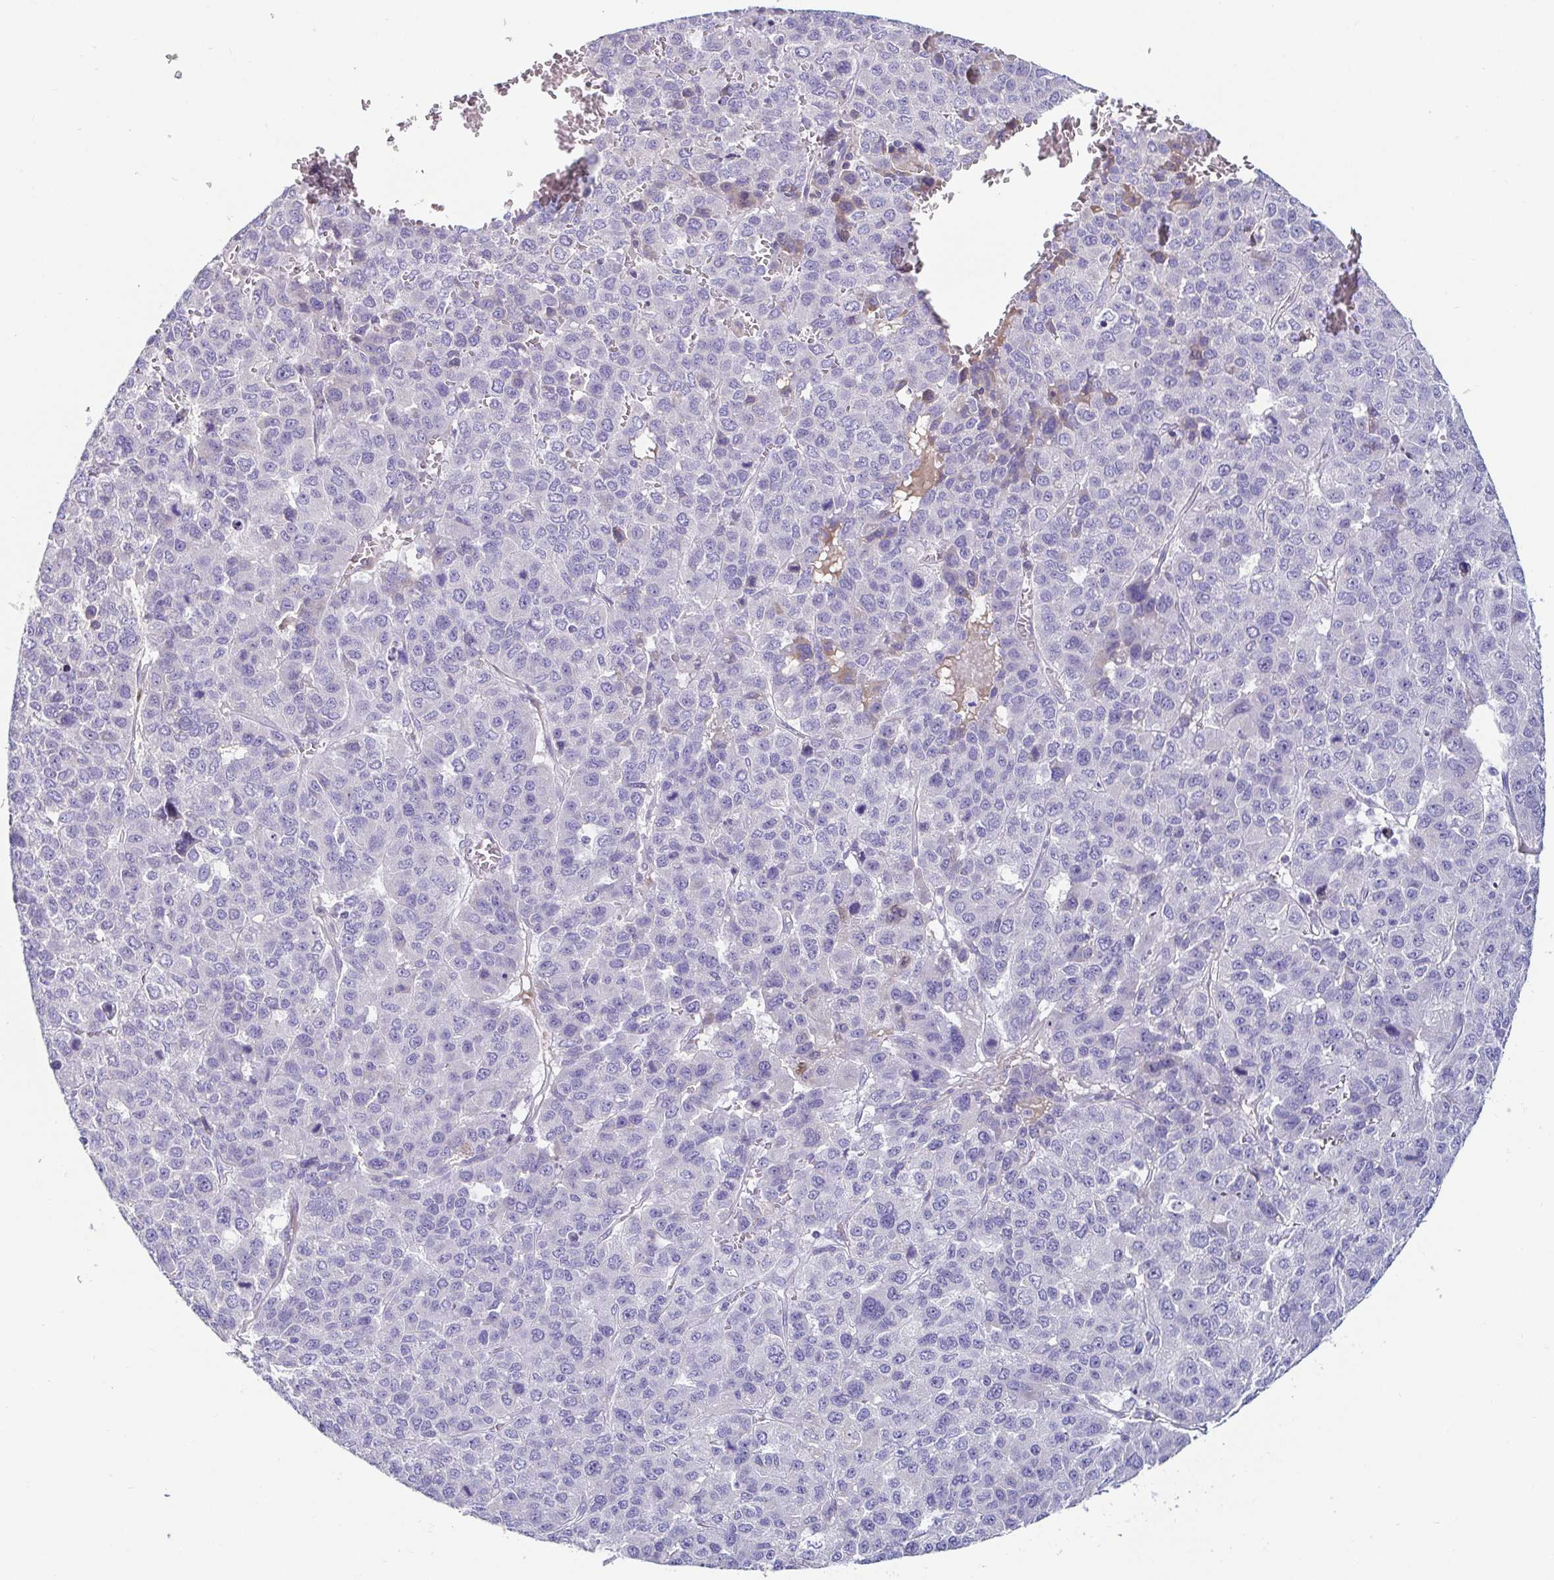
{"staining": {"intensity": "negative", "quantity": "none", "location": "none"}, "tissue": "liver cancer", "cell_type": "Tumor cells", "image_type": "cancer", "snomed": [{"axis": "morphology", "description": "Carcinoma, Hepatocellular, NOS"}, {"axis": "topography", "description": "Liver"}], "caption": "IHC photomicrograph of neoplastic tissue: human liver cancer (hepatocellular carcinoma) stained with DAB reveals no significant protein positivity in tumor cells. Nuclei are stained in blue.", "gene": "C4orf17", "patient": {"sex": "male", "age": 69}}